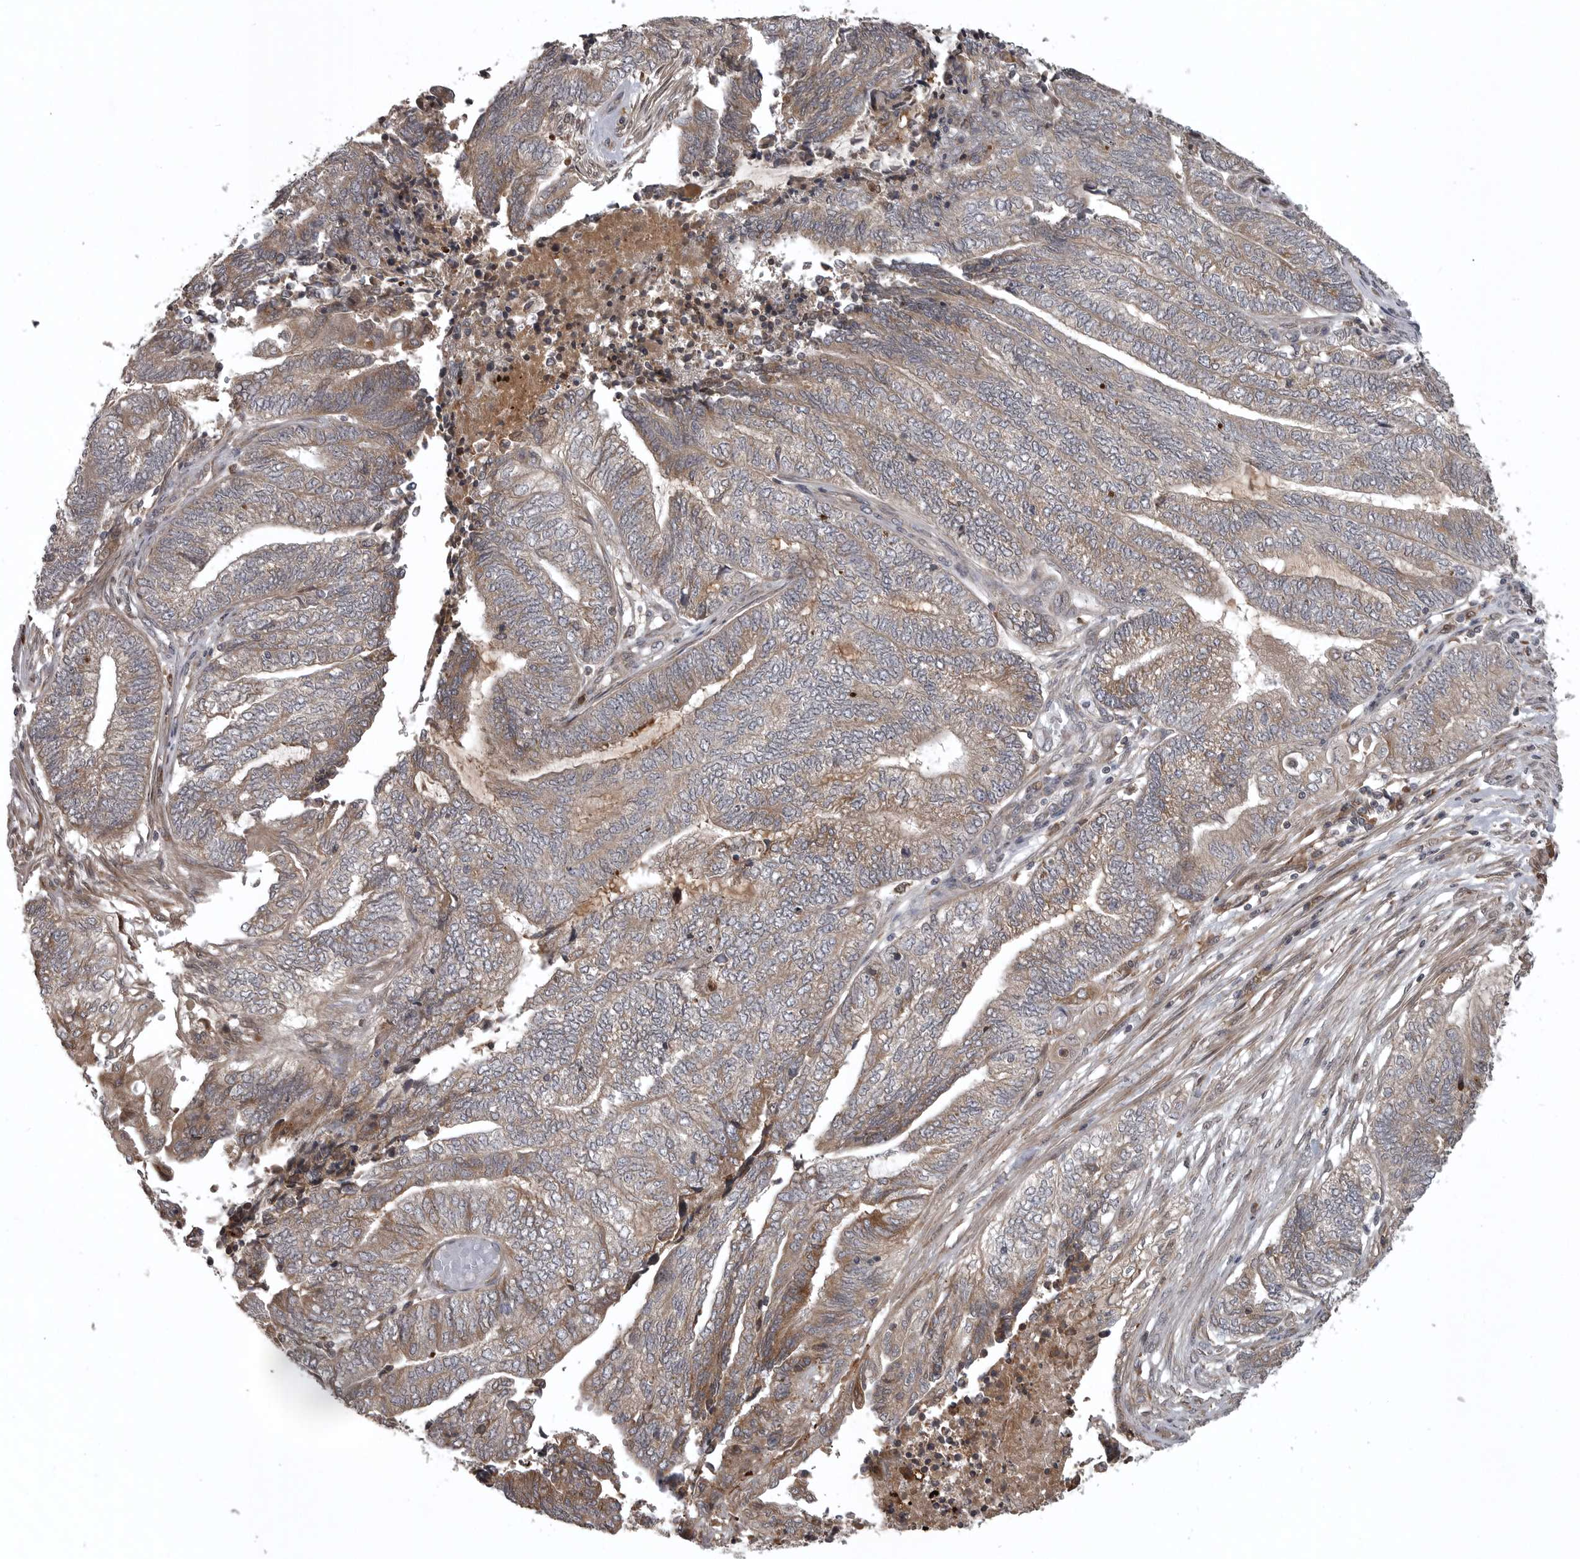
{"staining": {"intensity": "weak", "quantity": "25%-75%", "location": "cytoplasmic/membranous"}, "tissue": "endometrial cancer", "cell_type": "Tumor cells", "image_type": "cancer", "snomed": [{"axis": "morphology", "description": "Adenocarcinoma, NOS"}, {"axis": "topography", "description": "Uterus"}, {"axis": "topography", "description": "Endometrium"}], "caption": "DAB immunohistochemical staining of endometrial cancer reveals weak cytoplasmic/membranous protein positivity in about 25%-75% of tumor cells. The staining was performed using DAB, with brown indicating positive protein expression. Nuclei are stained blue with hematoxylin.", "gene": "GPR31", "patient": {"sex": "female", "age": 70}}